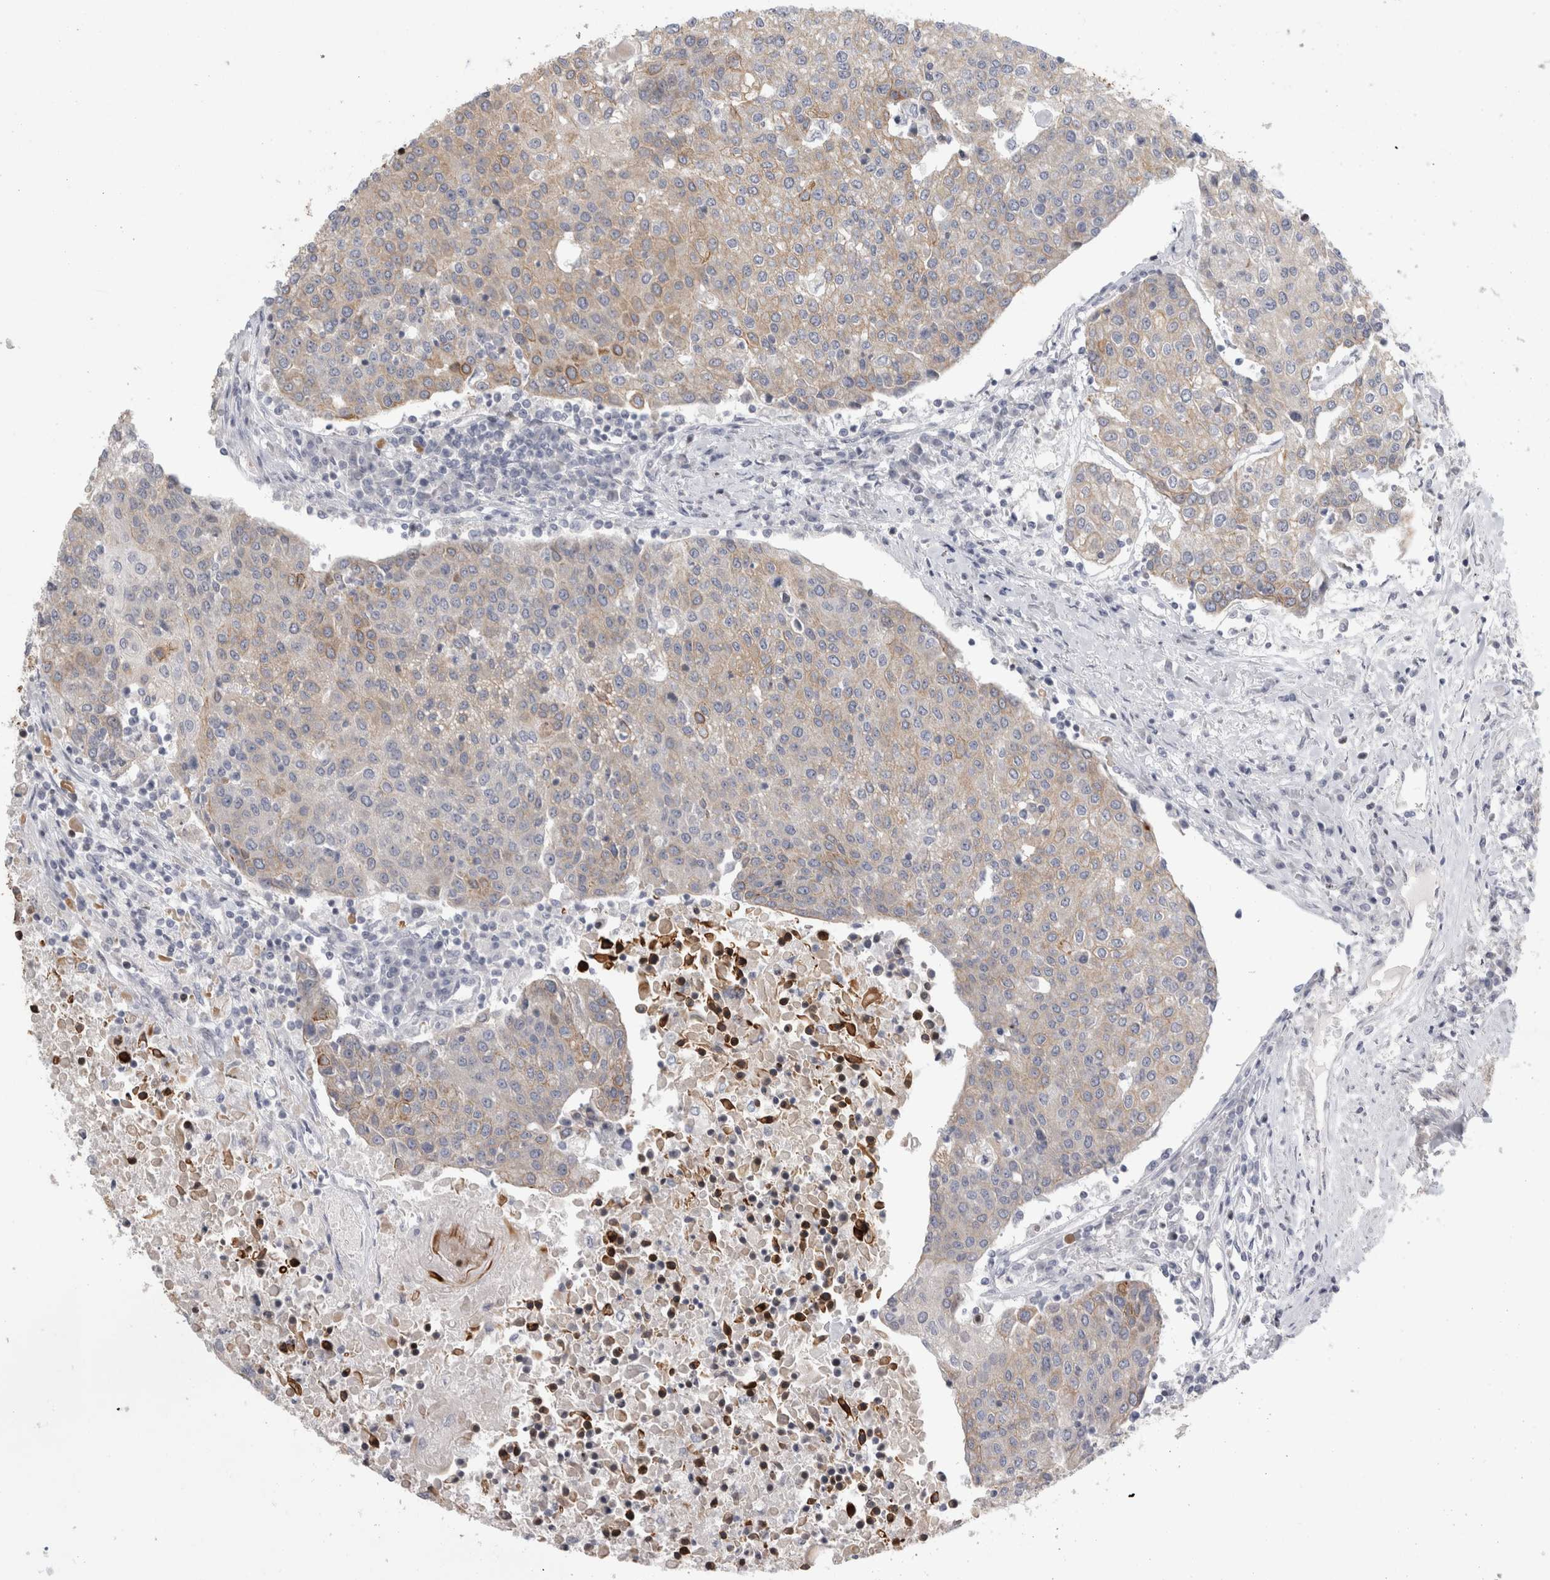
{"staining": {"intensity": "weak", "quantity": "<25%", "location": "cytoplasmic/membranous"}, "tissue": "urothelial cancer", "cell_type": "Tumor cells", "image_type": "cancer", "snomed": [{"axis": "morphology", "description": "Urothelial carcinoma, High grade"}, {"axis": "topography", "description": "Urinary bladder"}], "caption": "Human urothelial cancer stained for a protein using immunohistochemistry reveals no expression in tumor cells.", "gene": "UTP25", "patient": {"sex": "female", "age": 85}}